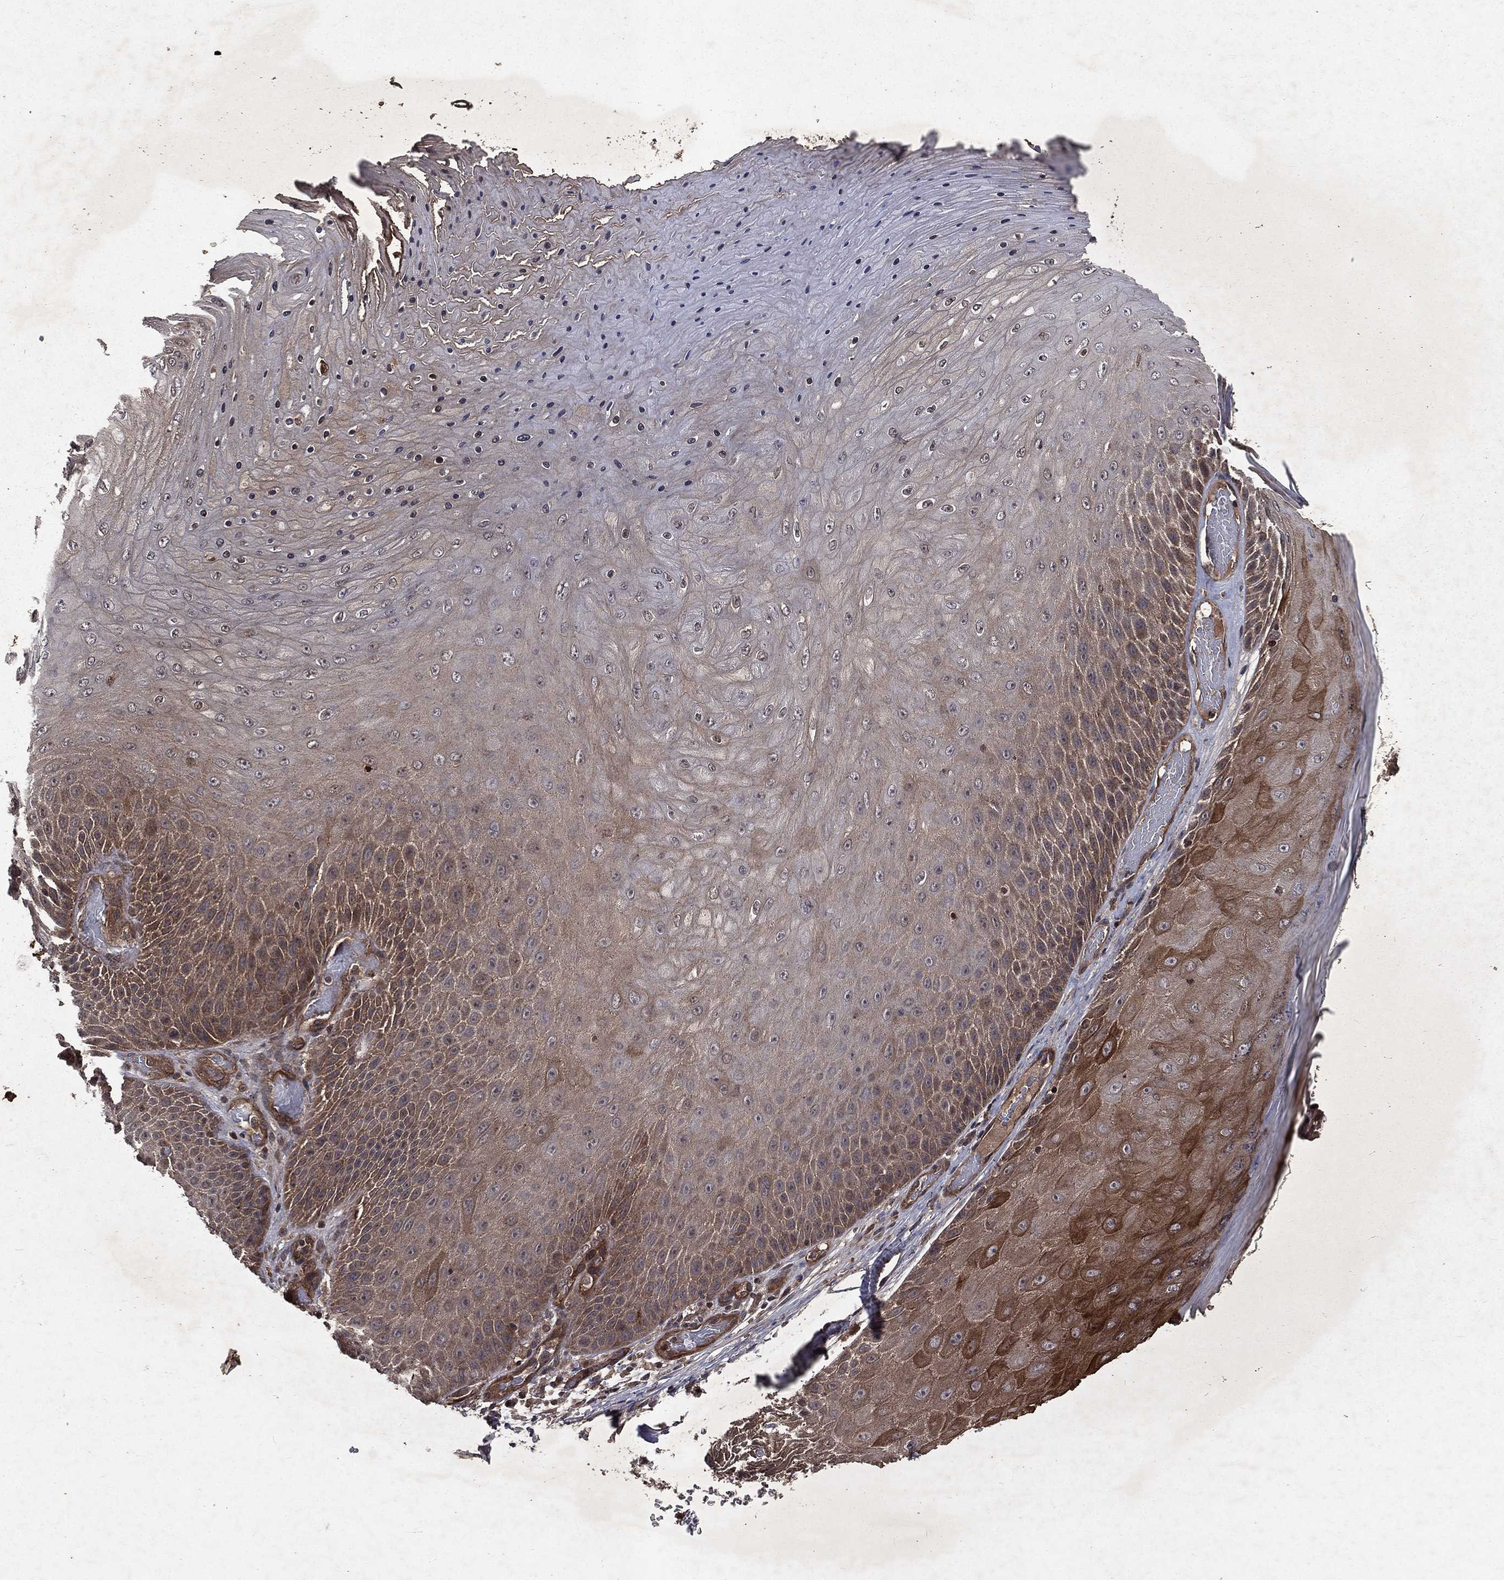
{"staining": {"intensity": "moderate", "quantity": "<25%", "location": "cytoplasmic/membranous"}, "tissue": "skin cancer", "cell_type": "Tumor cells", "image_type": "cancer", "snomed": [{"axis": "morphology", "description": "Squamous cell carcinoma, NOS"}, {"axis": "topography", "description": "Skin"}], "caption": "Squamous cell carcinoma (skin) stained with a brown dye demonstrates moderate cytoplasmic/membranous positive expression in about <25% of tumor cells.", "gene": "FGD1", "patient": {"sex": "male", "age": 62}}